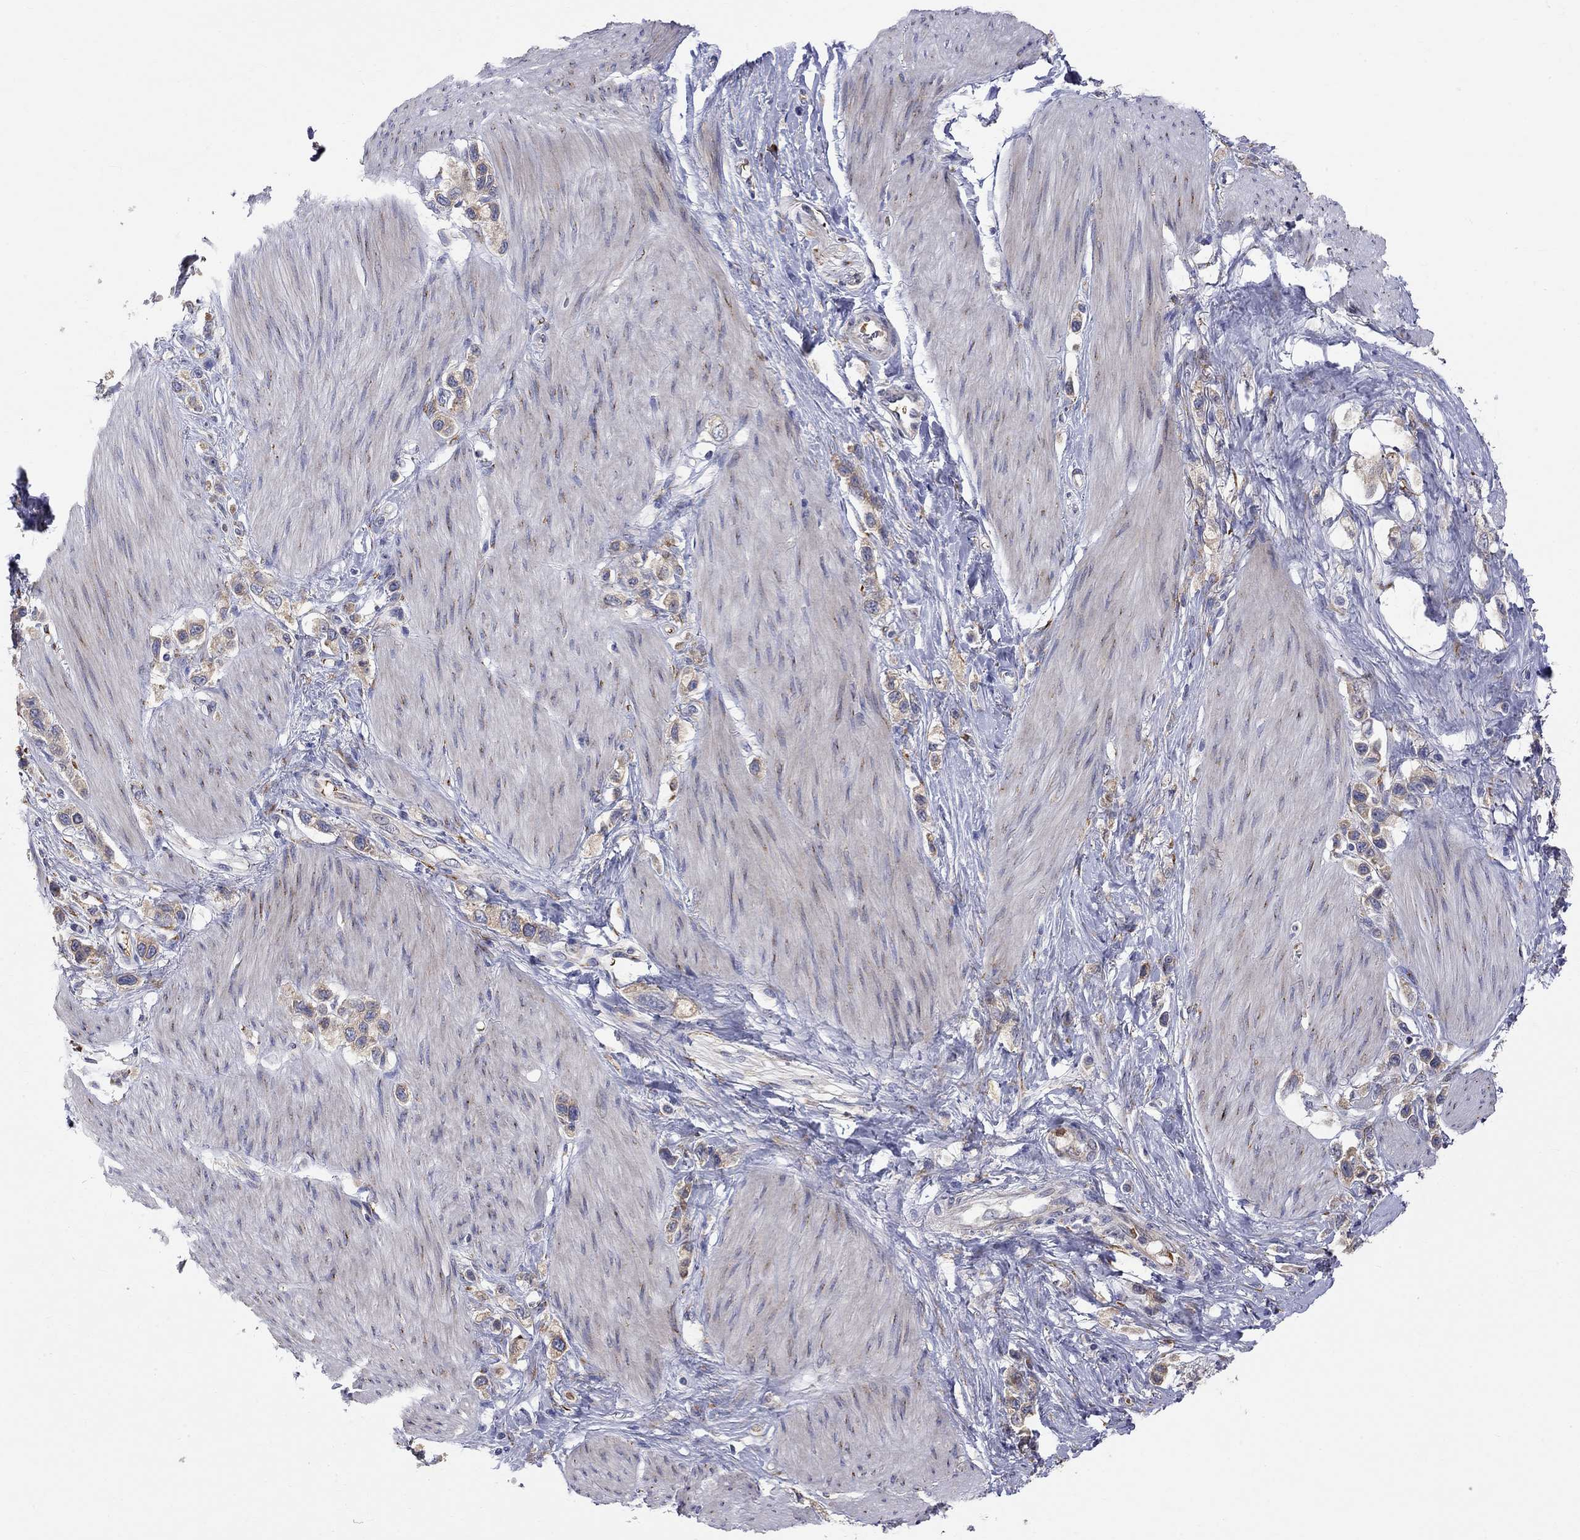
{"staining": {"intensity": "moderate", "quantity": "25%-75%", "location": "cytoplasmic/membranous"}, "tissue": "stomach cancer", "cell_type": "Tumor cells", "image_type": "cancer", "snomed": [{"axis": "morphology", "description": "Normal tissue, NOS"}, {"axis": "morphology", "description": "Adenocarcinoma, NOS"}, {"axis": "morphology", "description": "Adenocarcinoma, High grade"}, {"axis": "topography", "description": "Stomach, upper"}, {"axis": "topography", "description": "Stomach"}], "caption": "An immunohistochemistry micrograph of tumor tissue is shown. Protein staining in brown labels moderate cytoplasmic/membranous positivity in adenocarcinoma (stomach) within tumor cells.", "gene": "CASTOR1", "patient": {"sex": "female", "age": 65}}